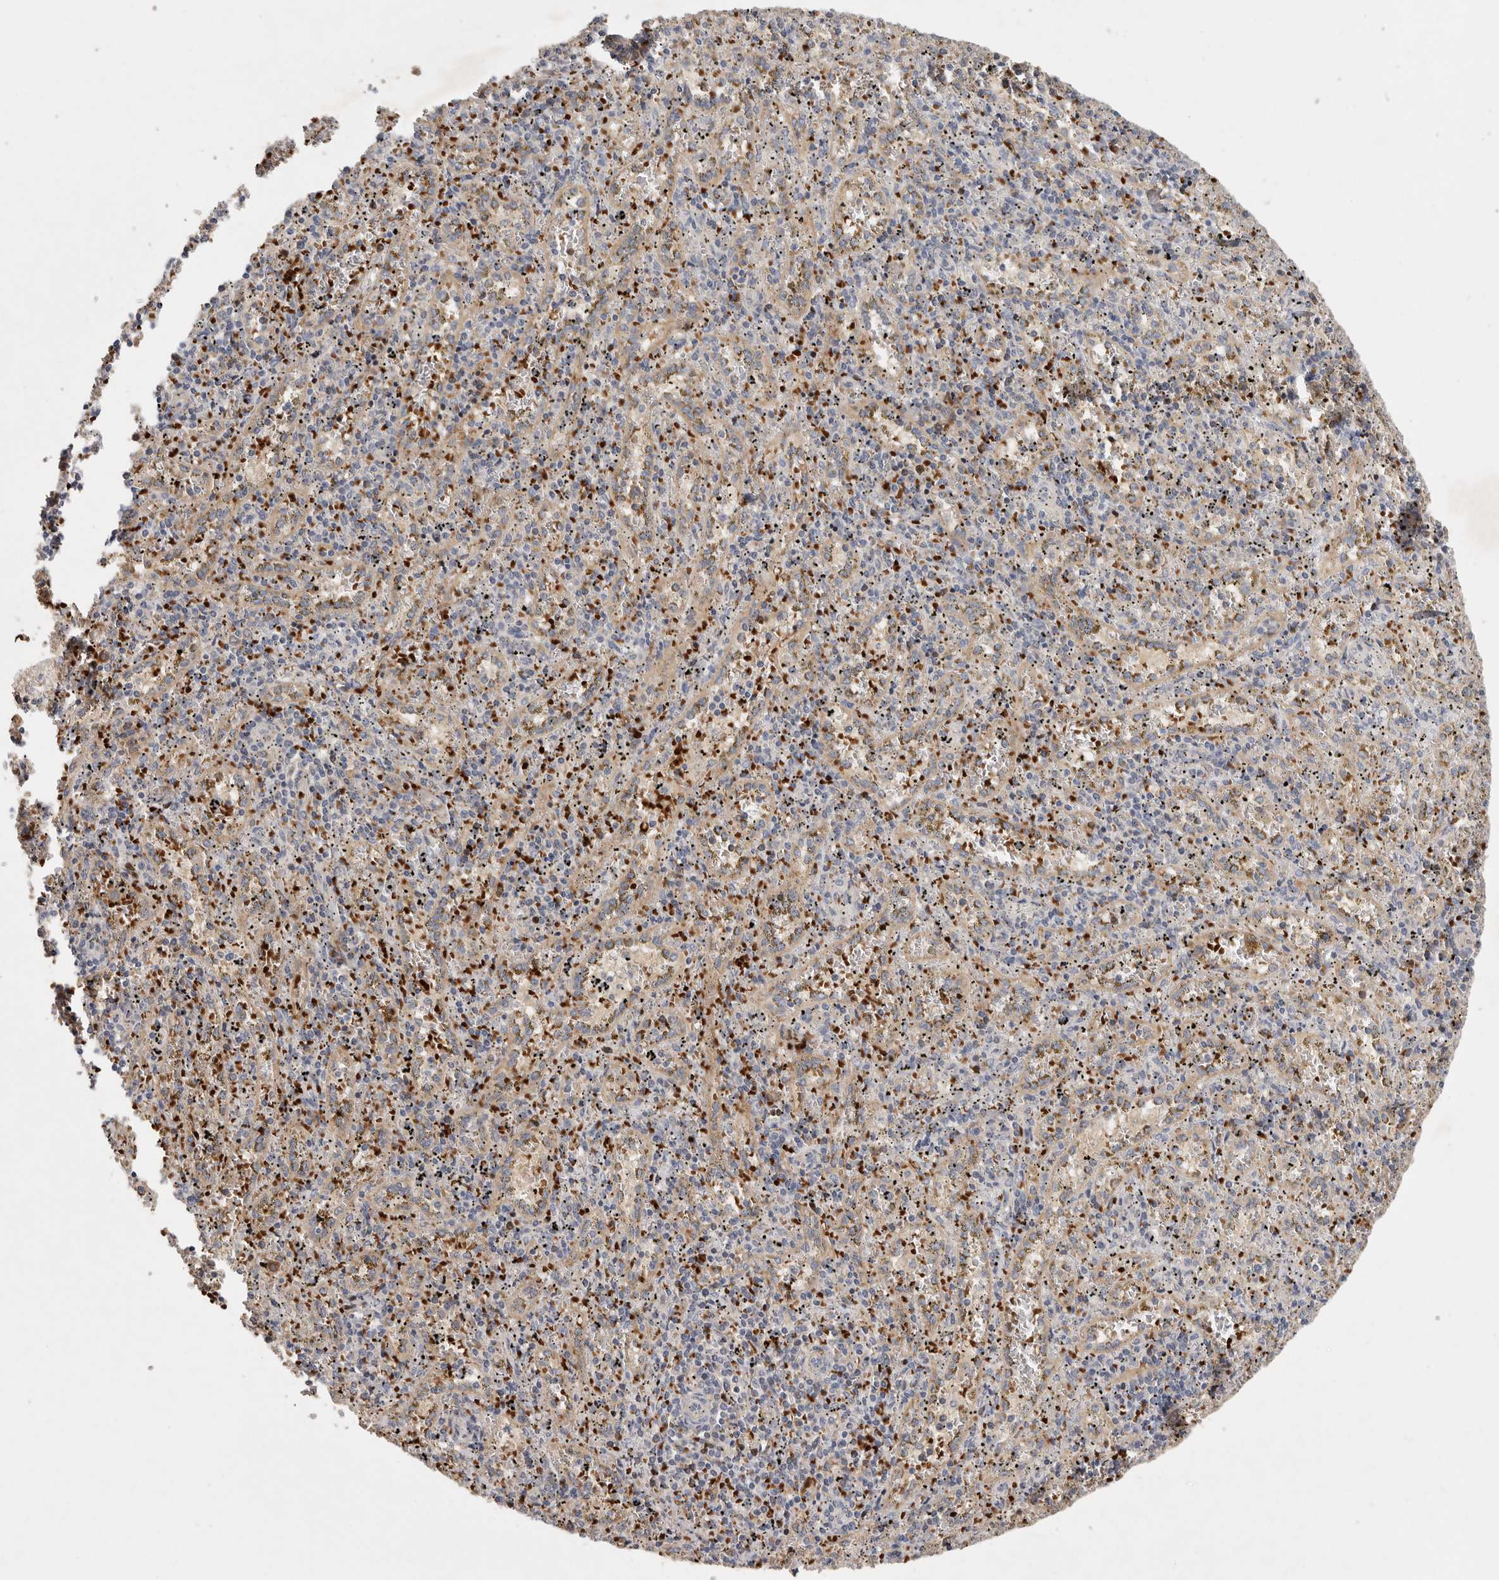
{"staining": {"intensity": "negative", "quantity": "none", "location": "none"}, "tissue": "spleen", "cell_type": "Cells in red pulp", "image_type": "normal", "snomed": [{"axis": "morphology", "description": "Normal tissue, NOS"}, {"axis": "topography", "description": "Spleen"}], "caption": "Human spleen stained for a protein using immunohistochemistry exhibits no positivity in cells in red pulp.", "gene": "CFAP298", "patient": {"sex": "male", "age": 11}}